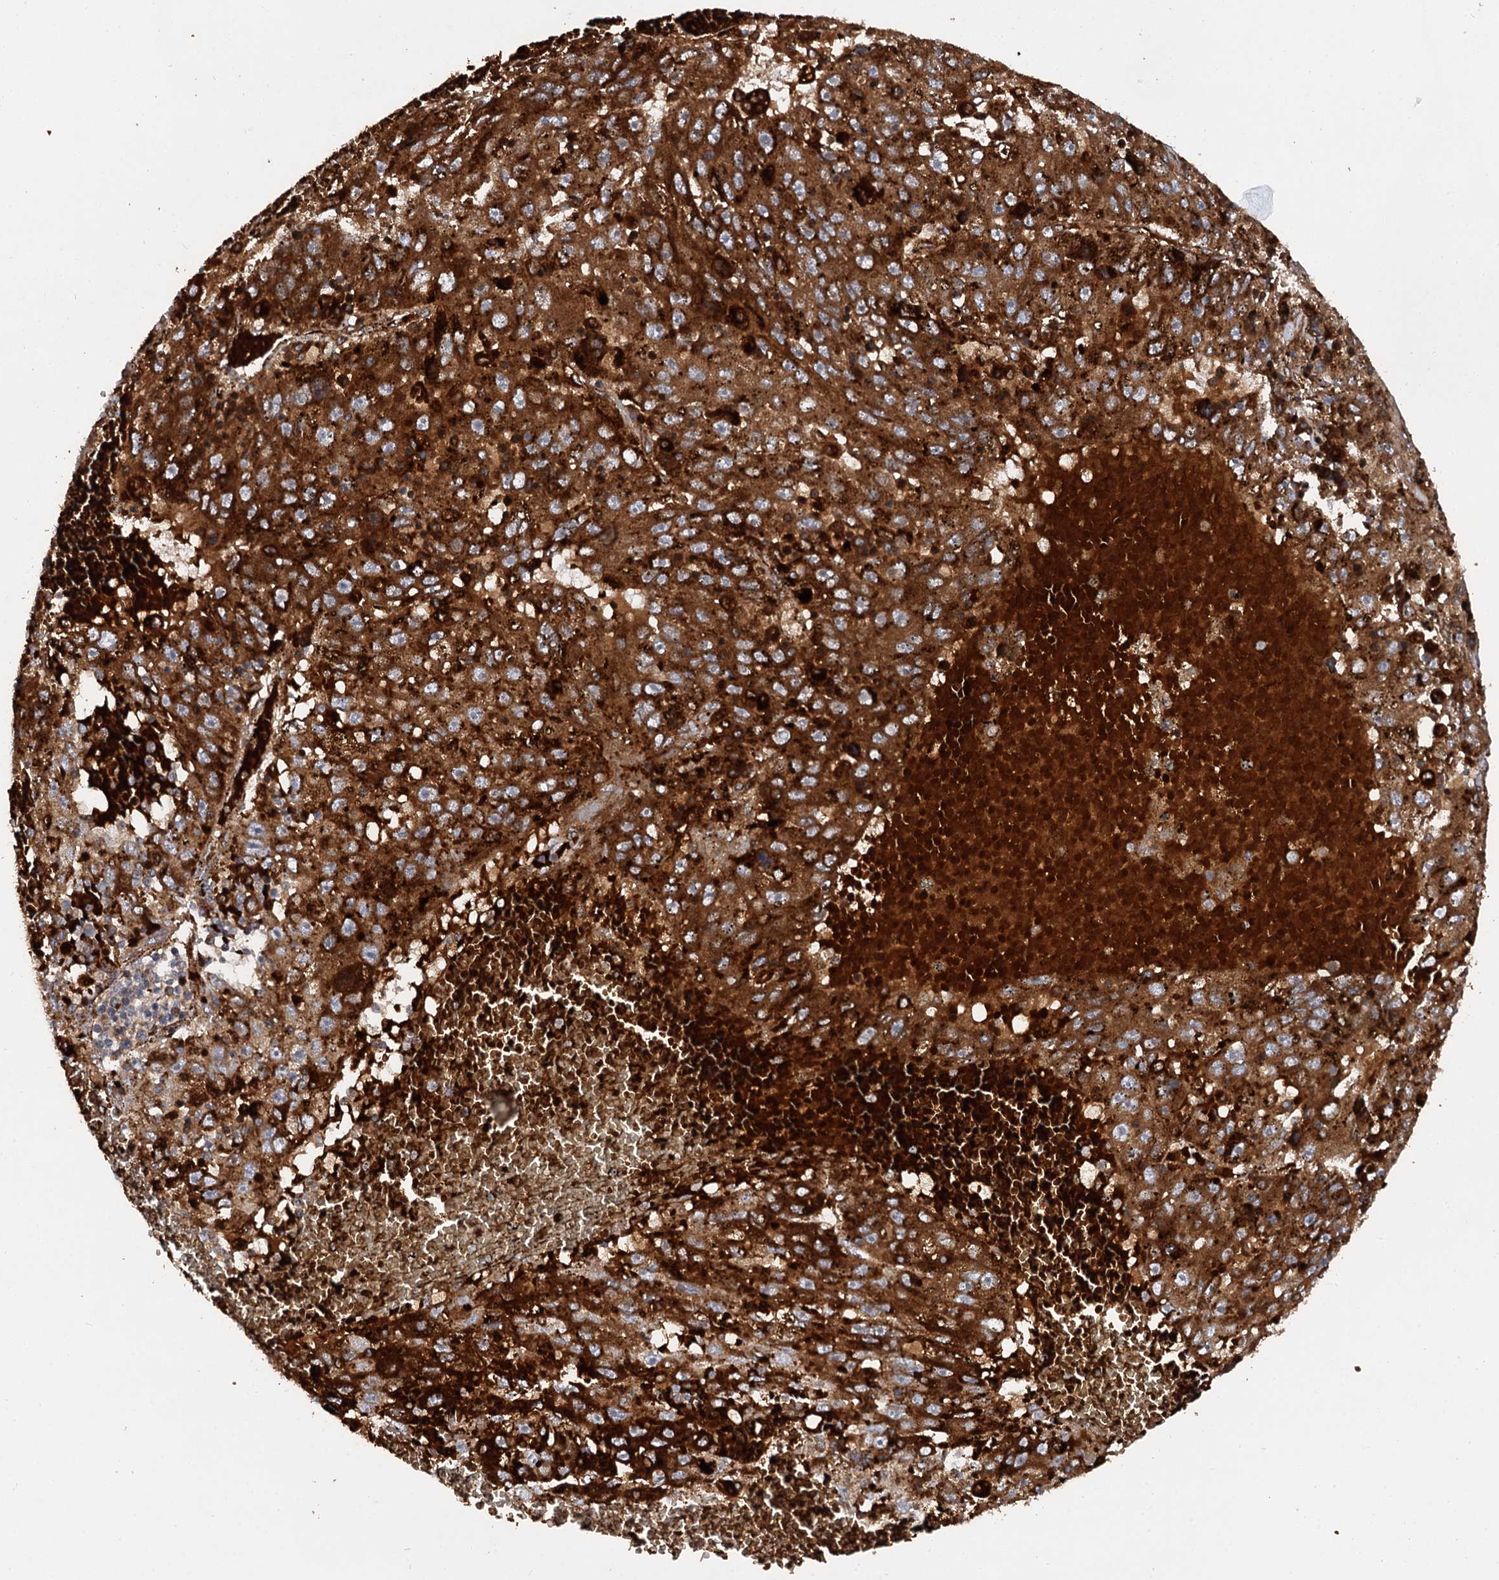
{"staining": {"intensity": "strong", "quantity": ">75%", "location": "cytoplasmic/membranous"}, "tissue": "liver cancer", "cell_type": "Tumor cells", "image_type": "cancer", "snomed": [{"axis": "morphology", "description": "Carcinoma, Hepatocellular, NOS"}, {"axis": "topography", "description": "Liver"}], "caption": "A brown stain labels strong cytoplasmic/membranous positivity of a protein in human liver hepatocellular carcinoma tumor cells. (IHC, brightfield microscopy, high magnification).", "gene": "GBA1", "patient": {"sex": "male", "age": 49}}